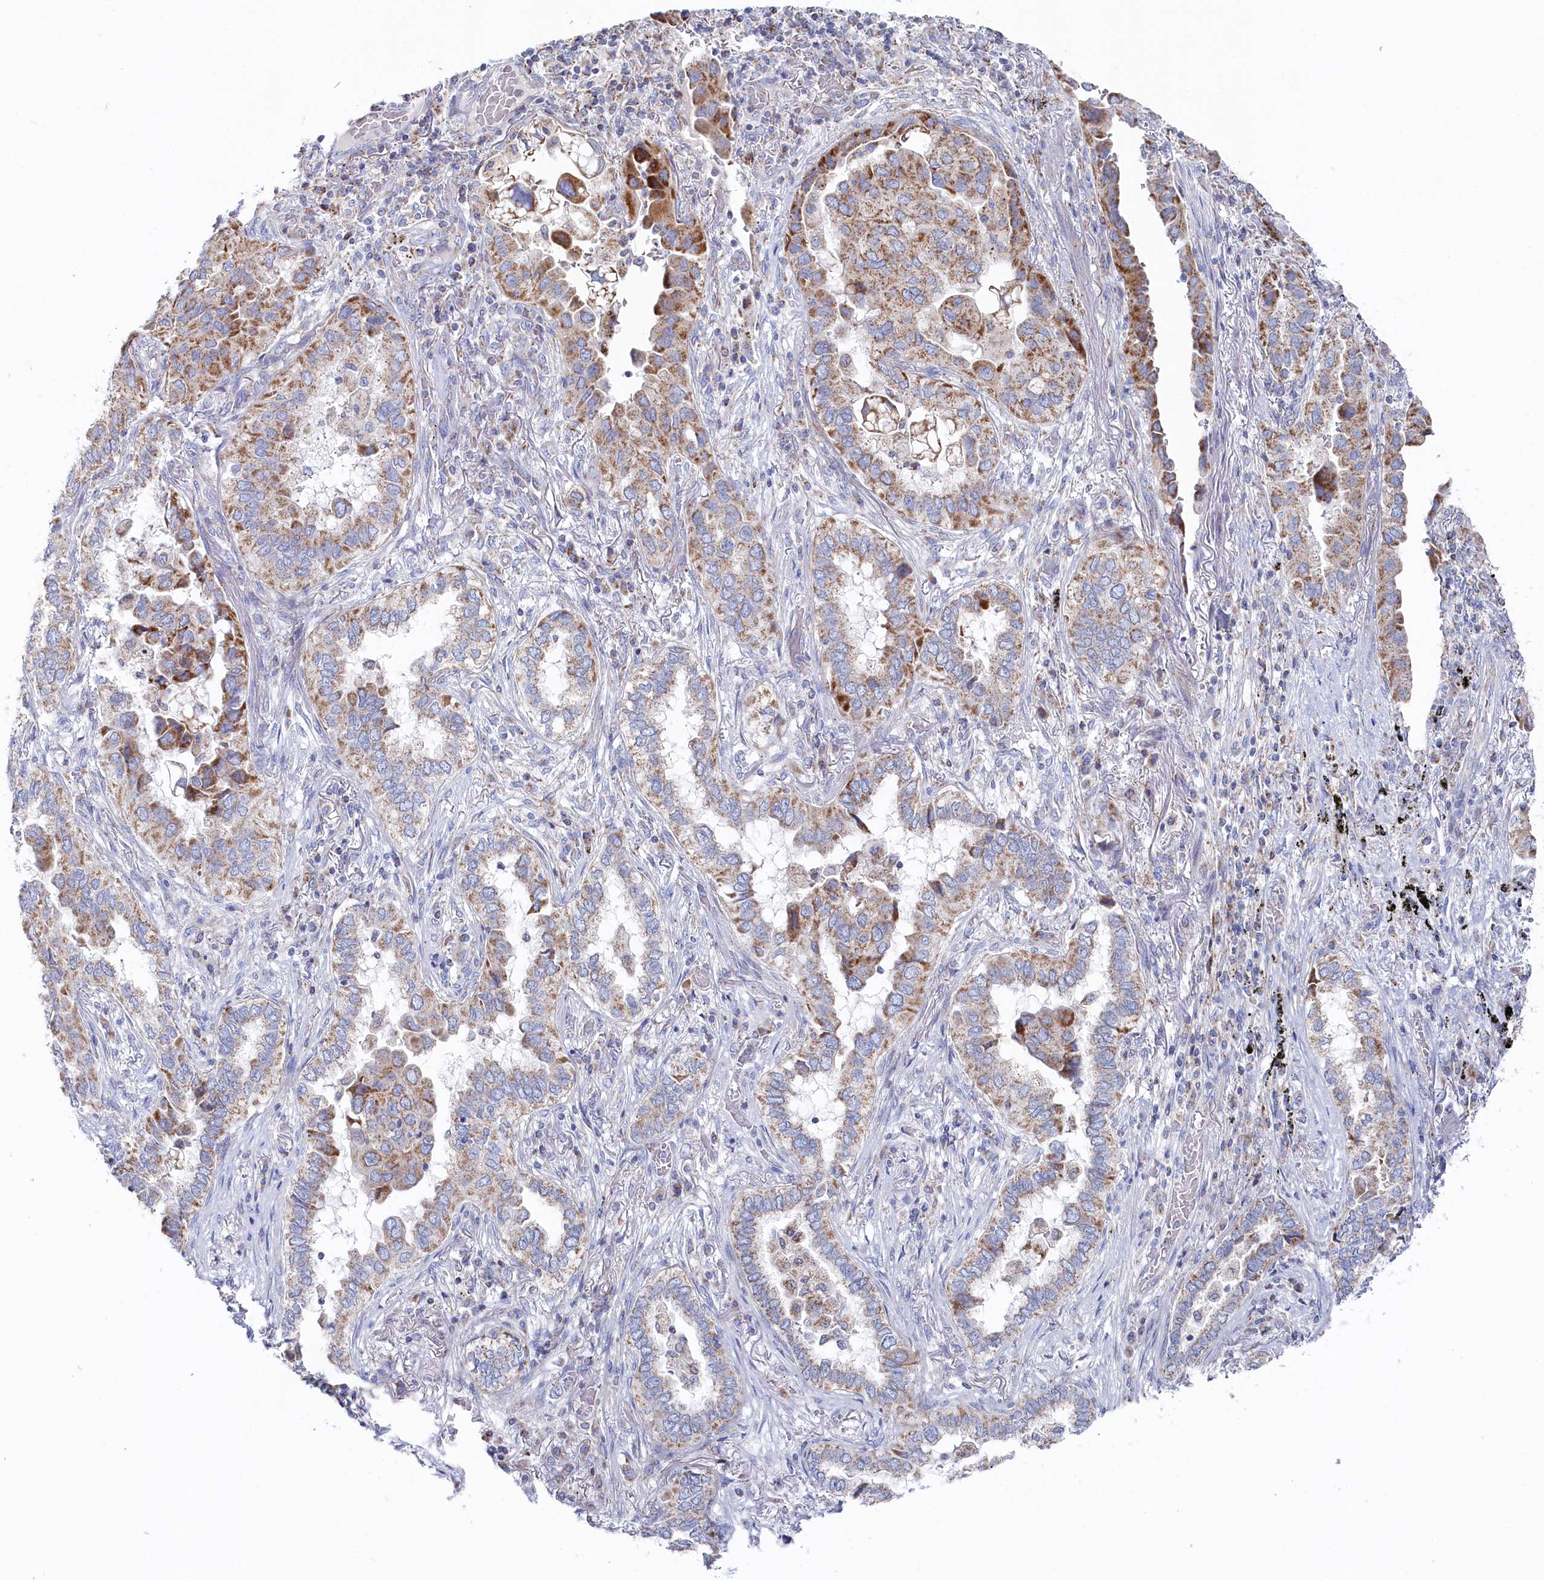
{"staining": {"intensity": "moderate", "quantity": ">75%", "location": "cytoplasmic/membranous"}, "tissue": "lung cancer", "cell_type": "Tumor cells", "image_type": "cancer", "snomed": [{"axis": "morphology", "description": "Adenocarcinoma, NOS"}, {"axis": "topography", "description": "Lung"}], "caption": "Moderate cytoplasmic/membranous protein staining is seen in approximately >75% of tumor cells in lung adenocarcinoma.", "gene": "GLS2", "patient": {"sex": "female", "age": 76}}